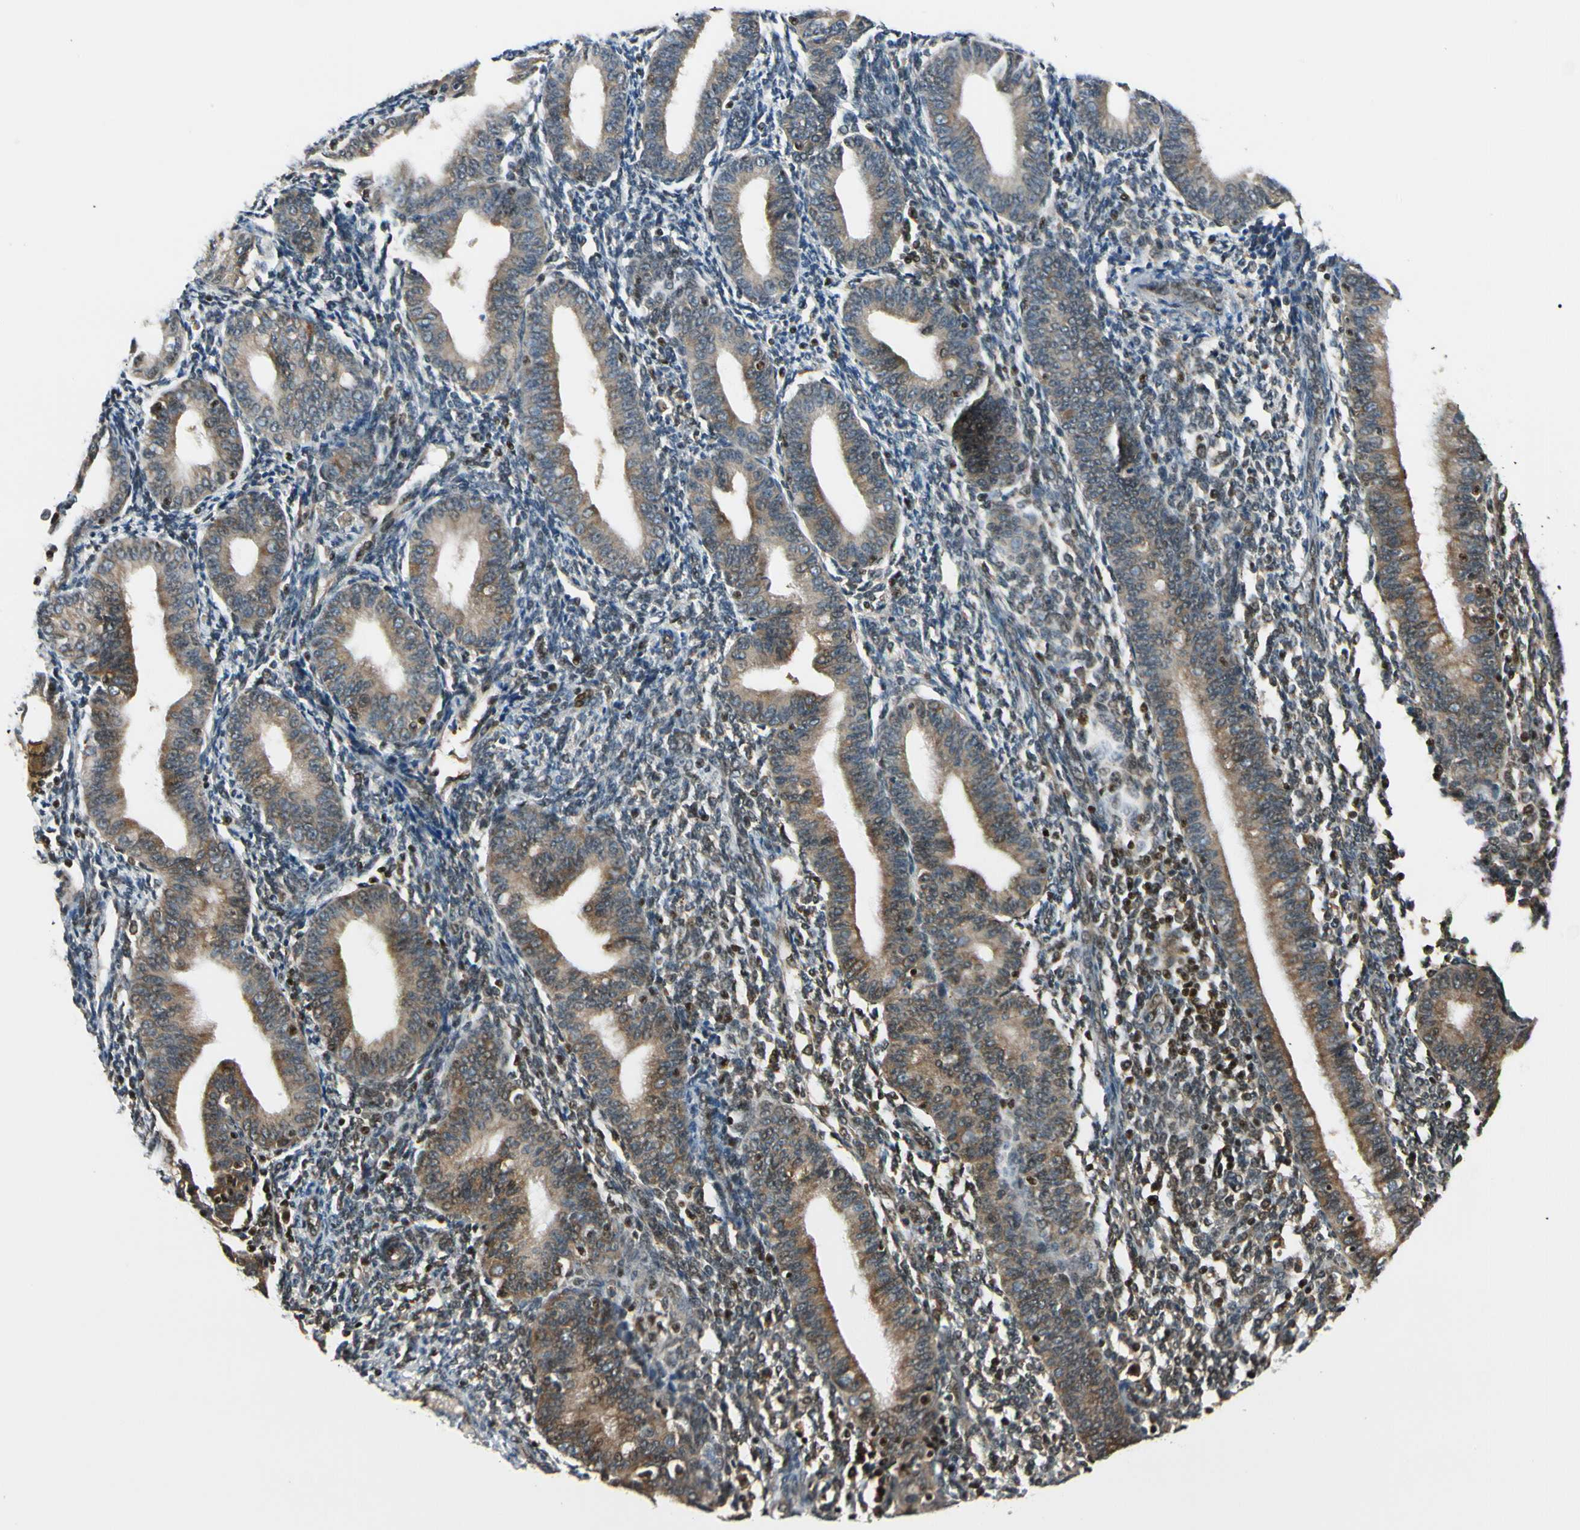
{"staining": {"intensity": "moderate", "quantity": "25%-75%", "location": "cytoplasmic/membranous,nuclear"}, "tissue": "endometrium", "cell_type": "Cells in endometrial stroma", "image_type": "normal", "snomed": [{"axis": "morphology", "description": "Normal tissue, NOS"}, {"axis": "topography", "description": "Endometrium"}], "caption": "A medium amount of moderate cytoplasmic/membranous,nuclear positivity is appreciated in approximately 25%-75% of cells in endometrial stroma in benign endometrium. The staining is performed using DAB (3,3'-diaminobenzidine) brown chromogen to label protein expression. The nuclei are counter-stained blue using hematoxylin.", "gene": "DAXX", "patient": {"sex": "female", "age": 61}}